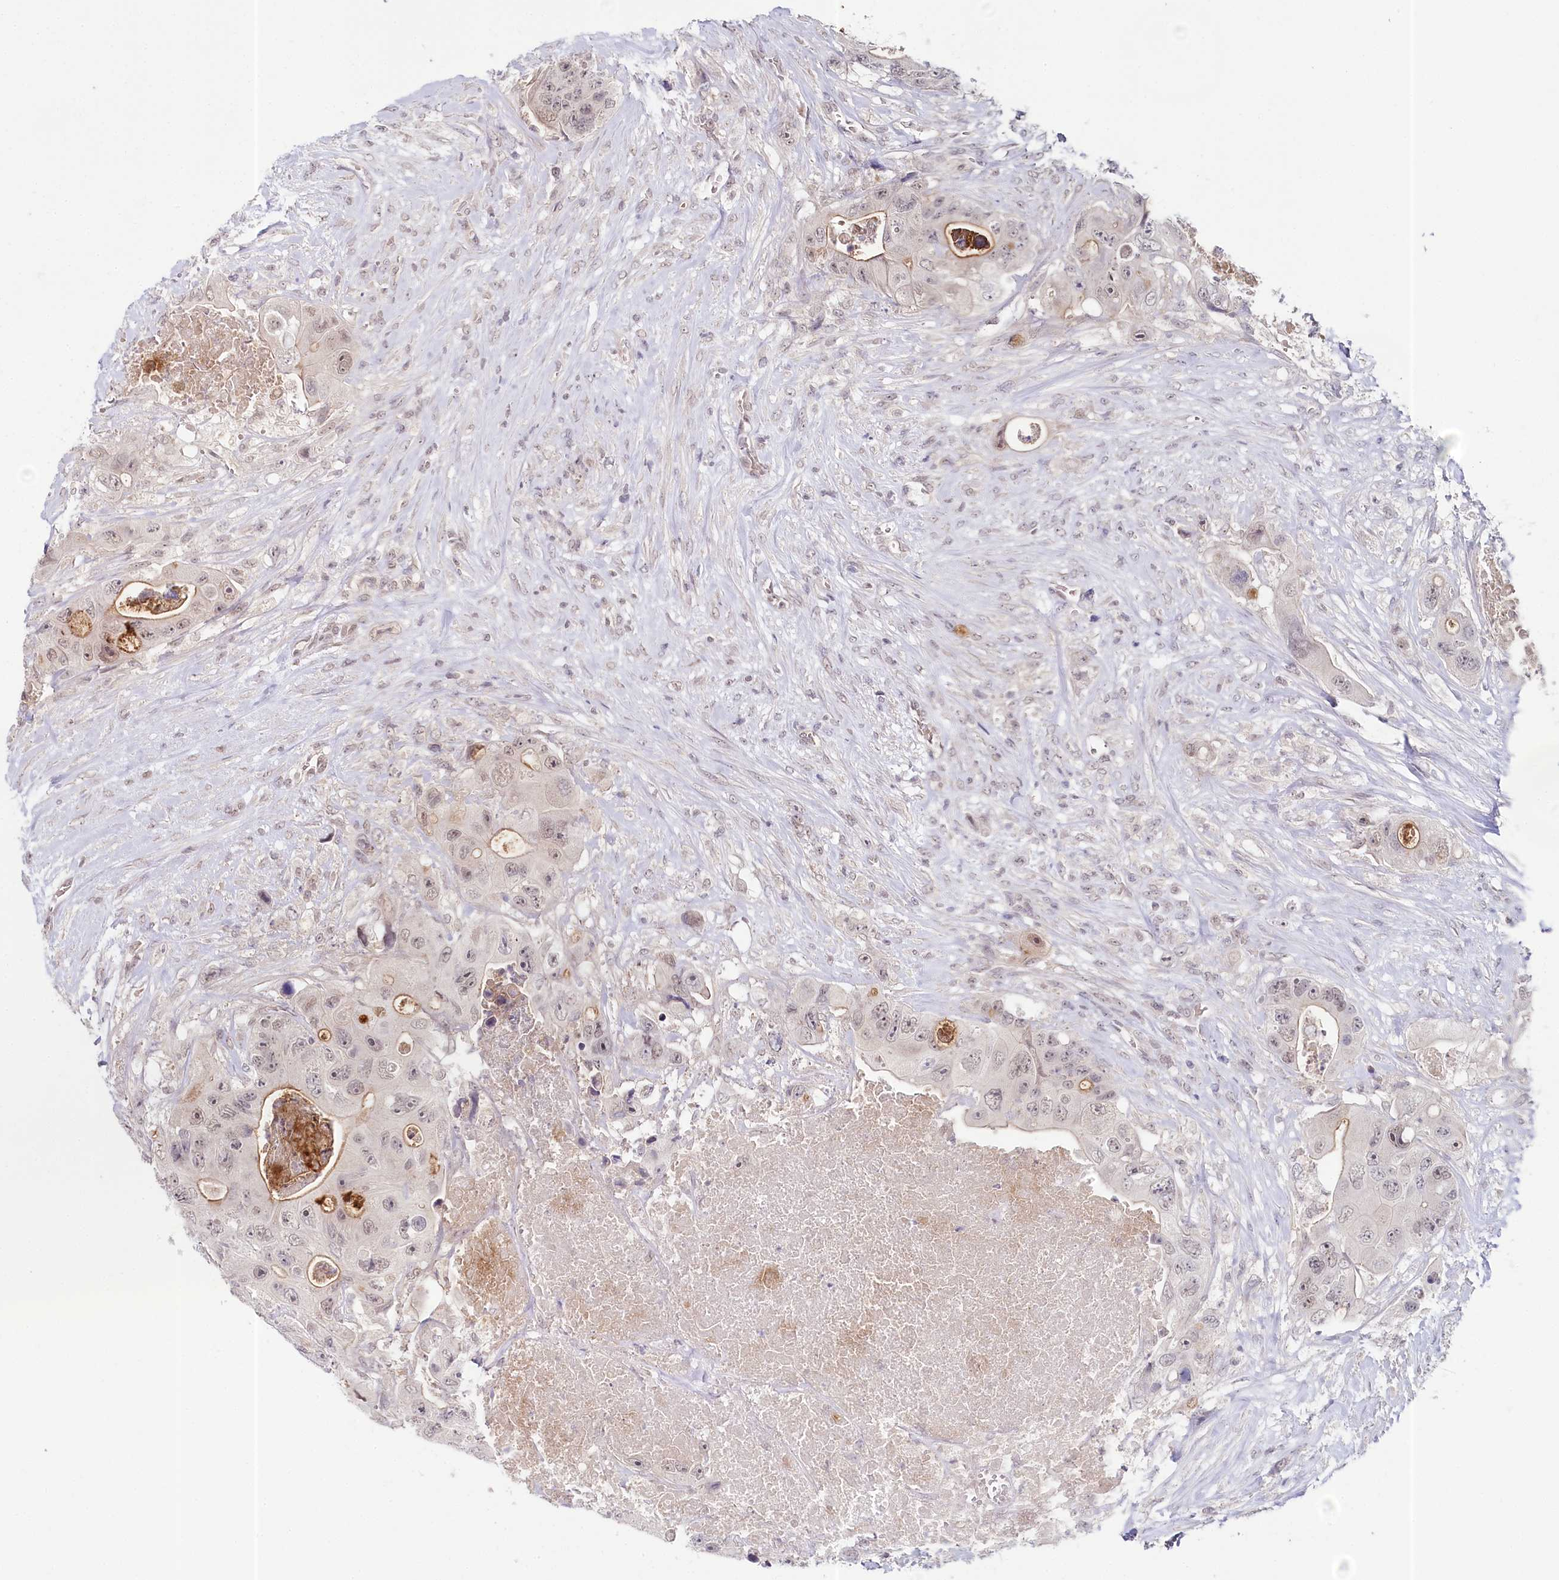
{"staining": {"intensity": "moderate", "quantity": "<25%", "location": "cytoplasmic/membranous,nuclear"}, "tissue": "colorectal cancer", "cell_type": "Tumor cells", "image_type": "cancer", "snomed": [{"axis": "morphology", "description": "Adenocarcinoma, NOS"}, {"axis": "topography", "description": "Colon"}], "caption": "Immunohistochemistry (IHC) of colorectal cancer displays low levels of moderate cytoplasmic/membranous and nuclear positivity in approximately <25% of tumor cells.", "gene": "AMTN", "patient": {"sex": "female", "age": 46}}